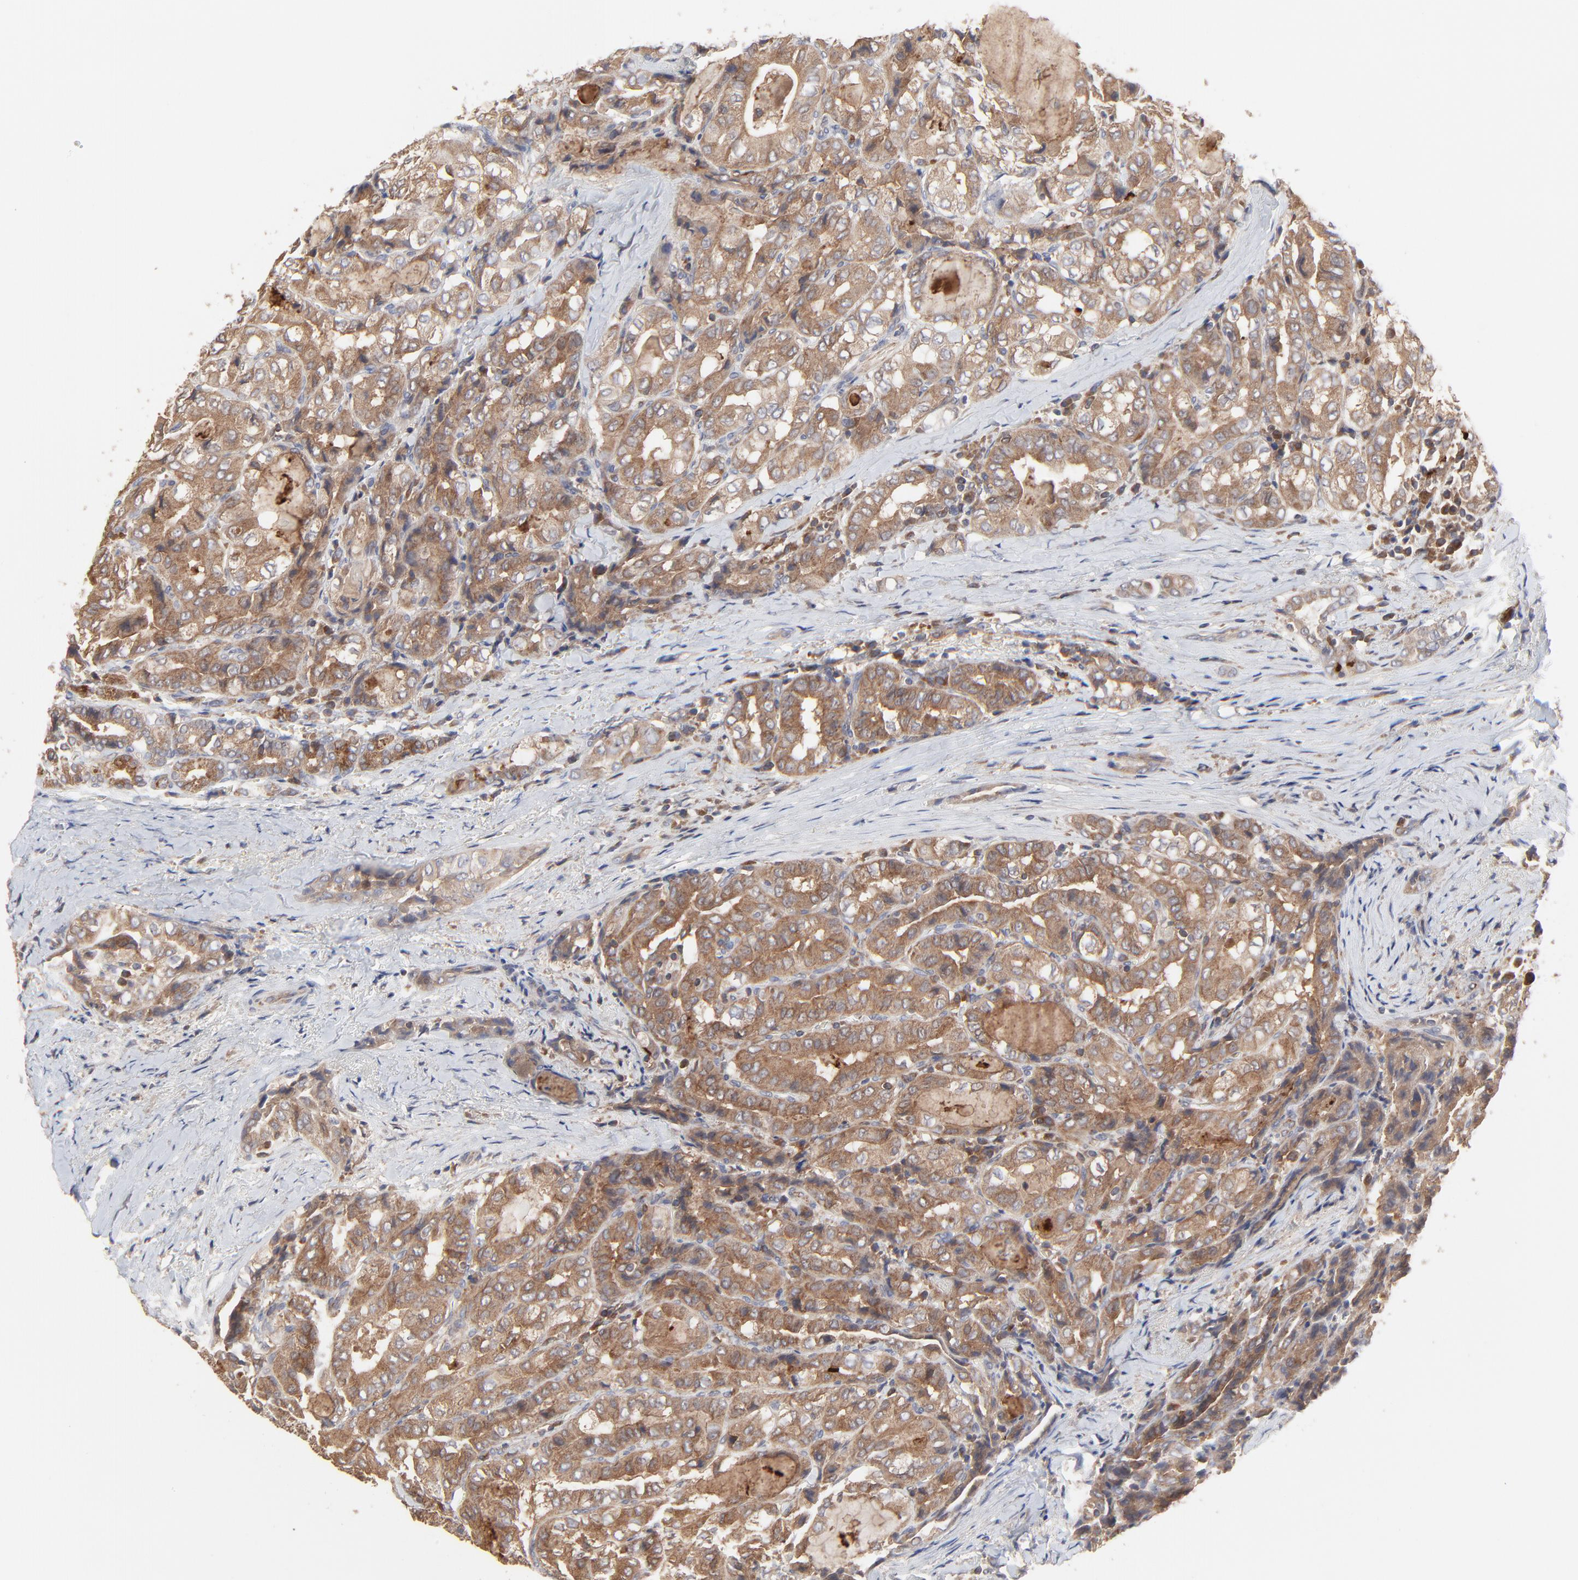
{"staining": {"intensity": "strong", "quantity": ">75%", "location": "cytoplasmic/membranous"}, "tissue": "thyroid cancer", "cell_type": "Tumor cells", "image_type": "cancer", "snomed": [{"axis": "morphology", "description": "Papillary adenocarcinoma, NOS"}, {"axis": "topography", "description": "Thyroid gland"}], "caption": "Immunohistochemical staining of human thyroid cancer reveals high levels of strong cytoplasmic/membranous protein staining in approximately >75% of tumor cells.", "gene": "RAB9A", "patient": {"sex": "female", "age": 71}}